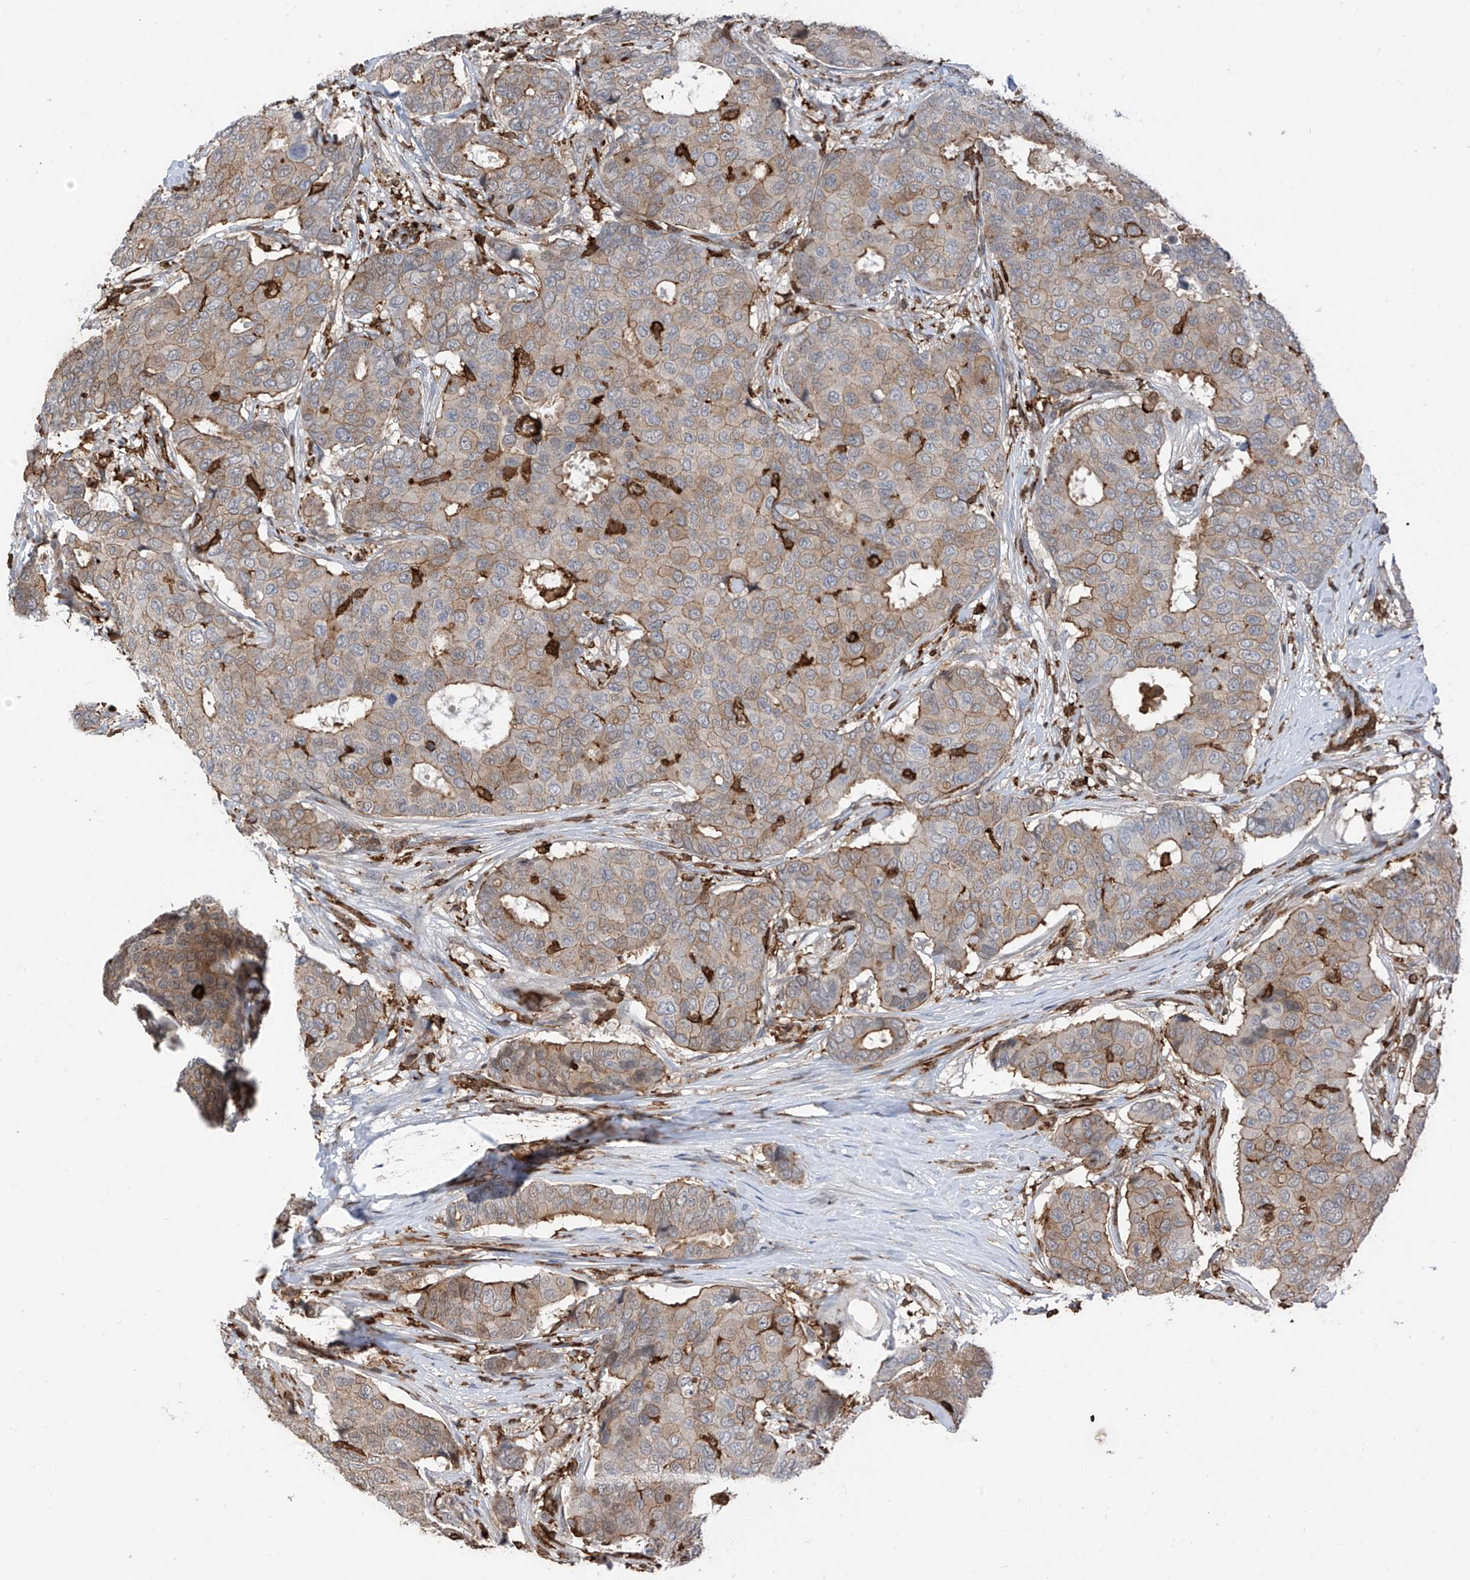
{"staining": {"intensity": "moderate", "quantity": "<25%", "location": "cytoplasmic/membranous"}, "tissue": "breast cancer", "cell_type": "Tumor cells", "image_type": "cancer", "snomed": [{"axis": "morphology", "description": "Duct carcinoma"}, {"axis": "topography", "description": "Breast"}], "caption": "DAB (3,3'-diaminobenzidine) immunohistochemical staining of human infiltrating ductal carcinoma (breast) exhibits moderate cytoplasmic/membranous protein positivity in about <25% of tumor cells.", "gene": "MICAL1", "patient": {"sex": "female", "age": 75}}